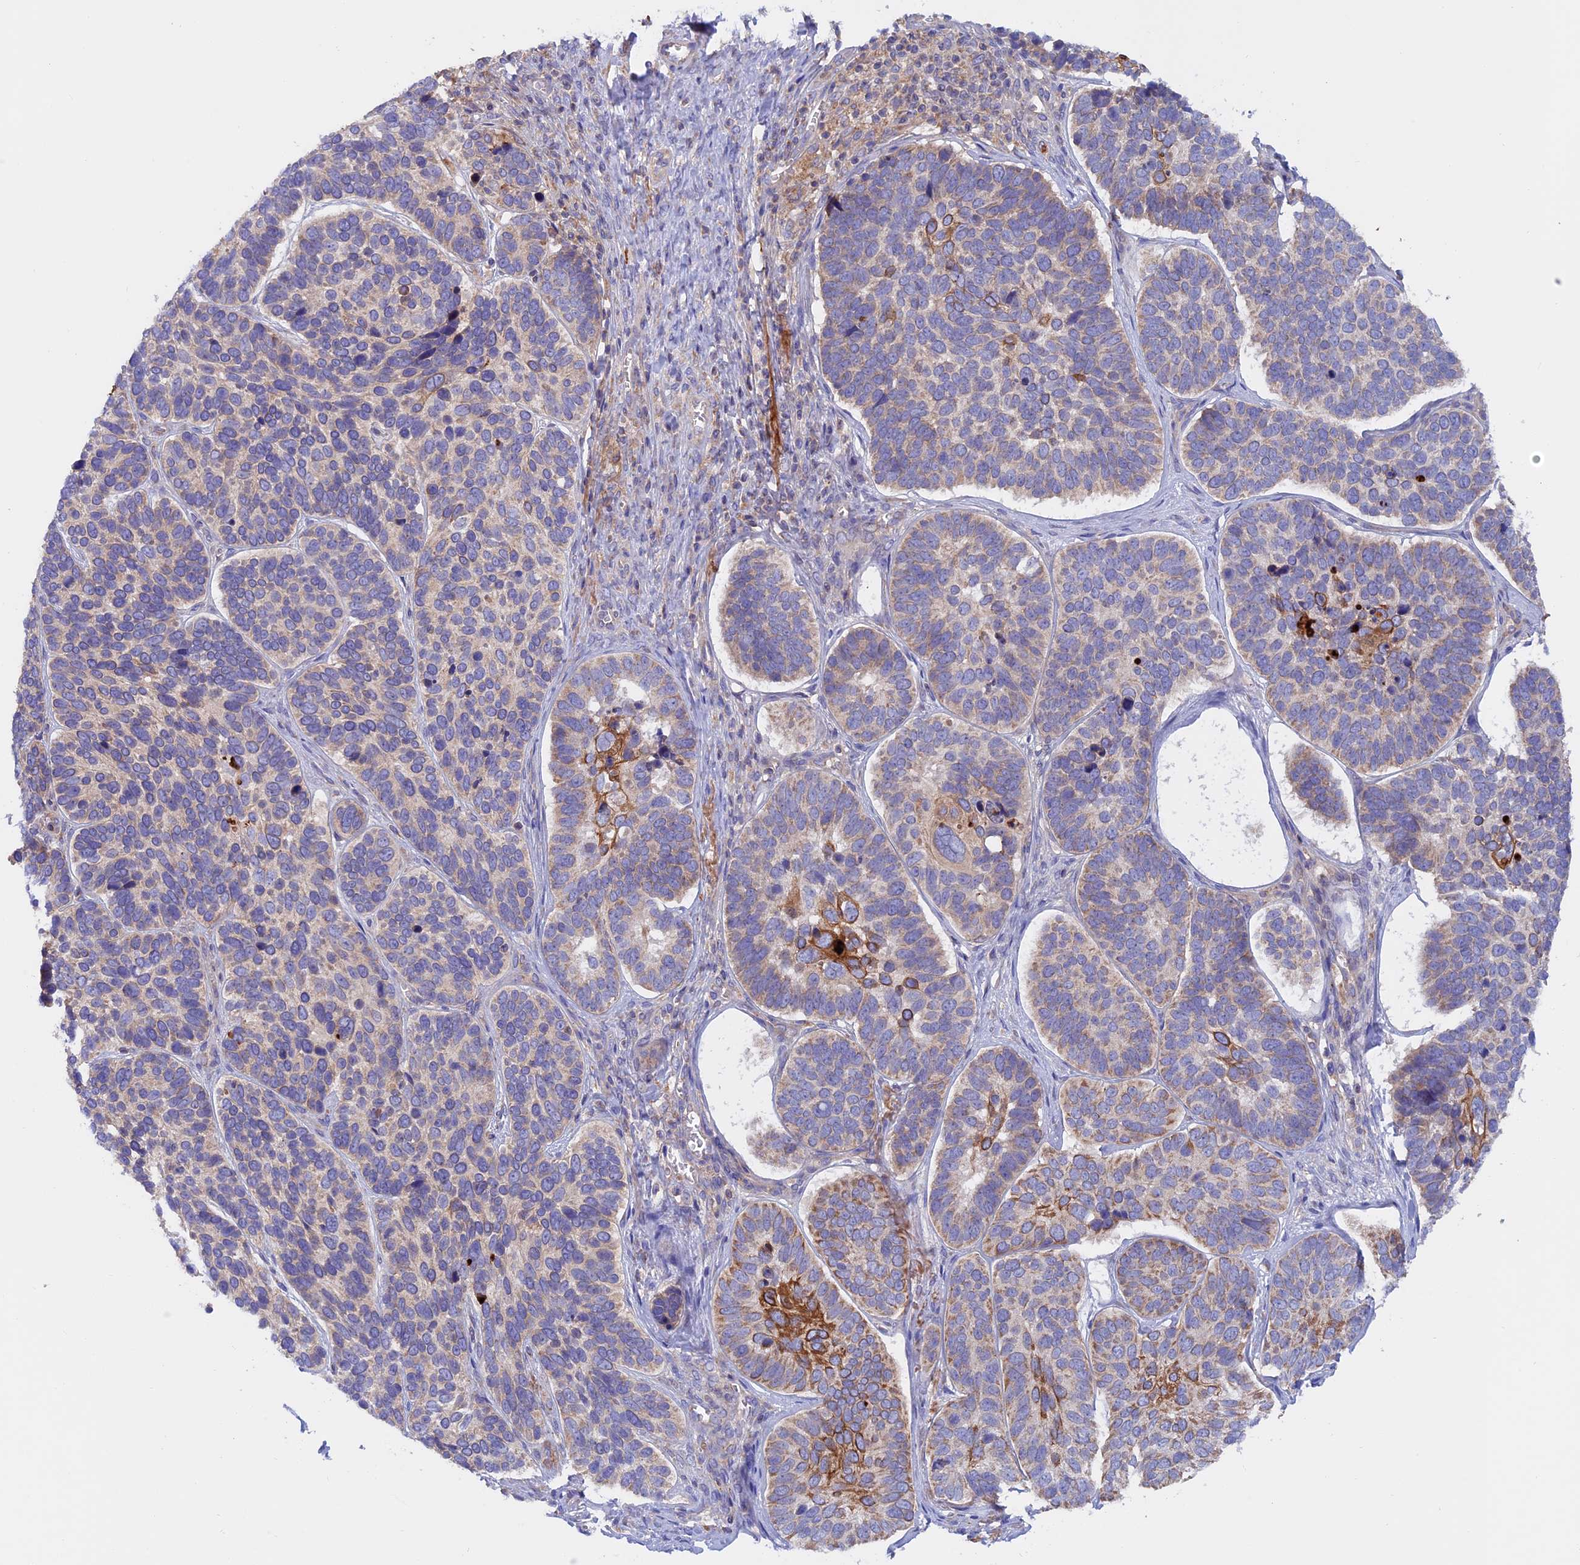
{"staining": {"intensity": "moderate", "quantity": "25%-75%", "location": "cytoplasmic/membranous"}, "tissue": "skin cancer", "cell_type": "Tumor cells", "image_type": "cancer", "snomed": [{"axis": "morphology", "description": "Basal cell carcinoma"}, {"axis": "topography", "description": "Skin"}], "caption": "High-power microscopy captured an immunohistochemistry (IHC) histopathology image of skin cancer (basal cell carcinoma), revealing moderate cytoplasmic/membranous positivity in approximately 25%-75% of tumor cells.", "gene": "PTPN9", "patient": {"sex": "male", "age": 62}}